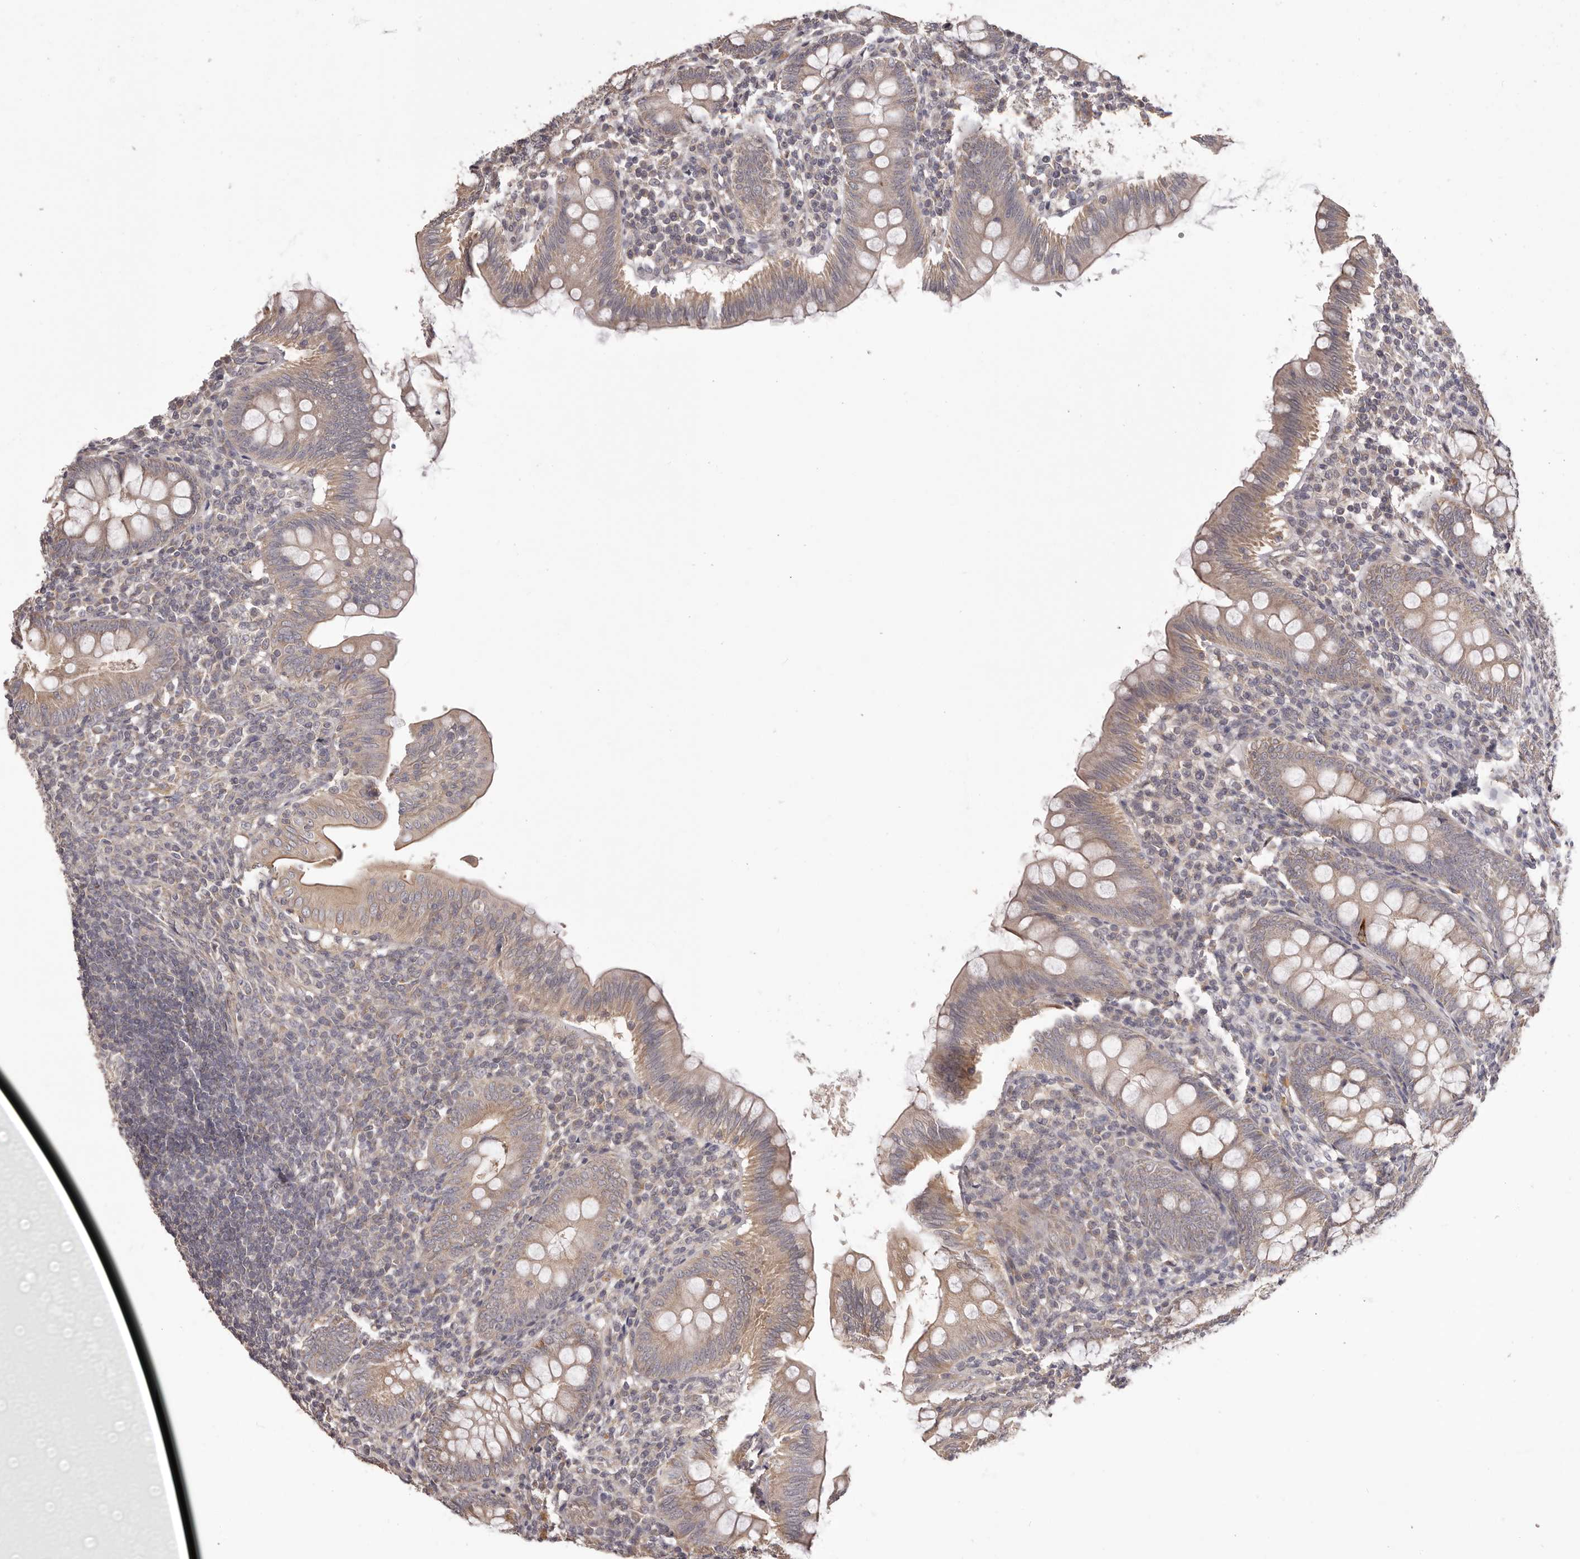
{"staining": {"intensity": "weak", "quantity": ">75%", "location": "cytoplasmic/membranous"}, "tissue": "appendix", "cell_type": "Glandular cells", "image_type": "normal", "snomed": [{"axis": "morphology", "description": "Normal tissue, NOS"}, {"axis": "topography", "description": "Appendix"}], "caption": "Immunohistochemical staining of unremarkable appendix reveals low levels of weak cytoplasmic/membranous expression in approximately >75% of glandular cells.", "gene": "HRH1", "patient": {"sex": "male", "age": 14}}